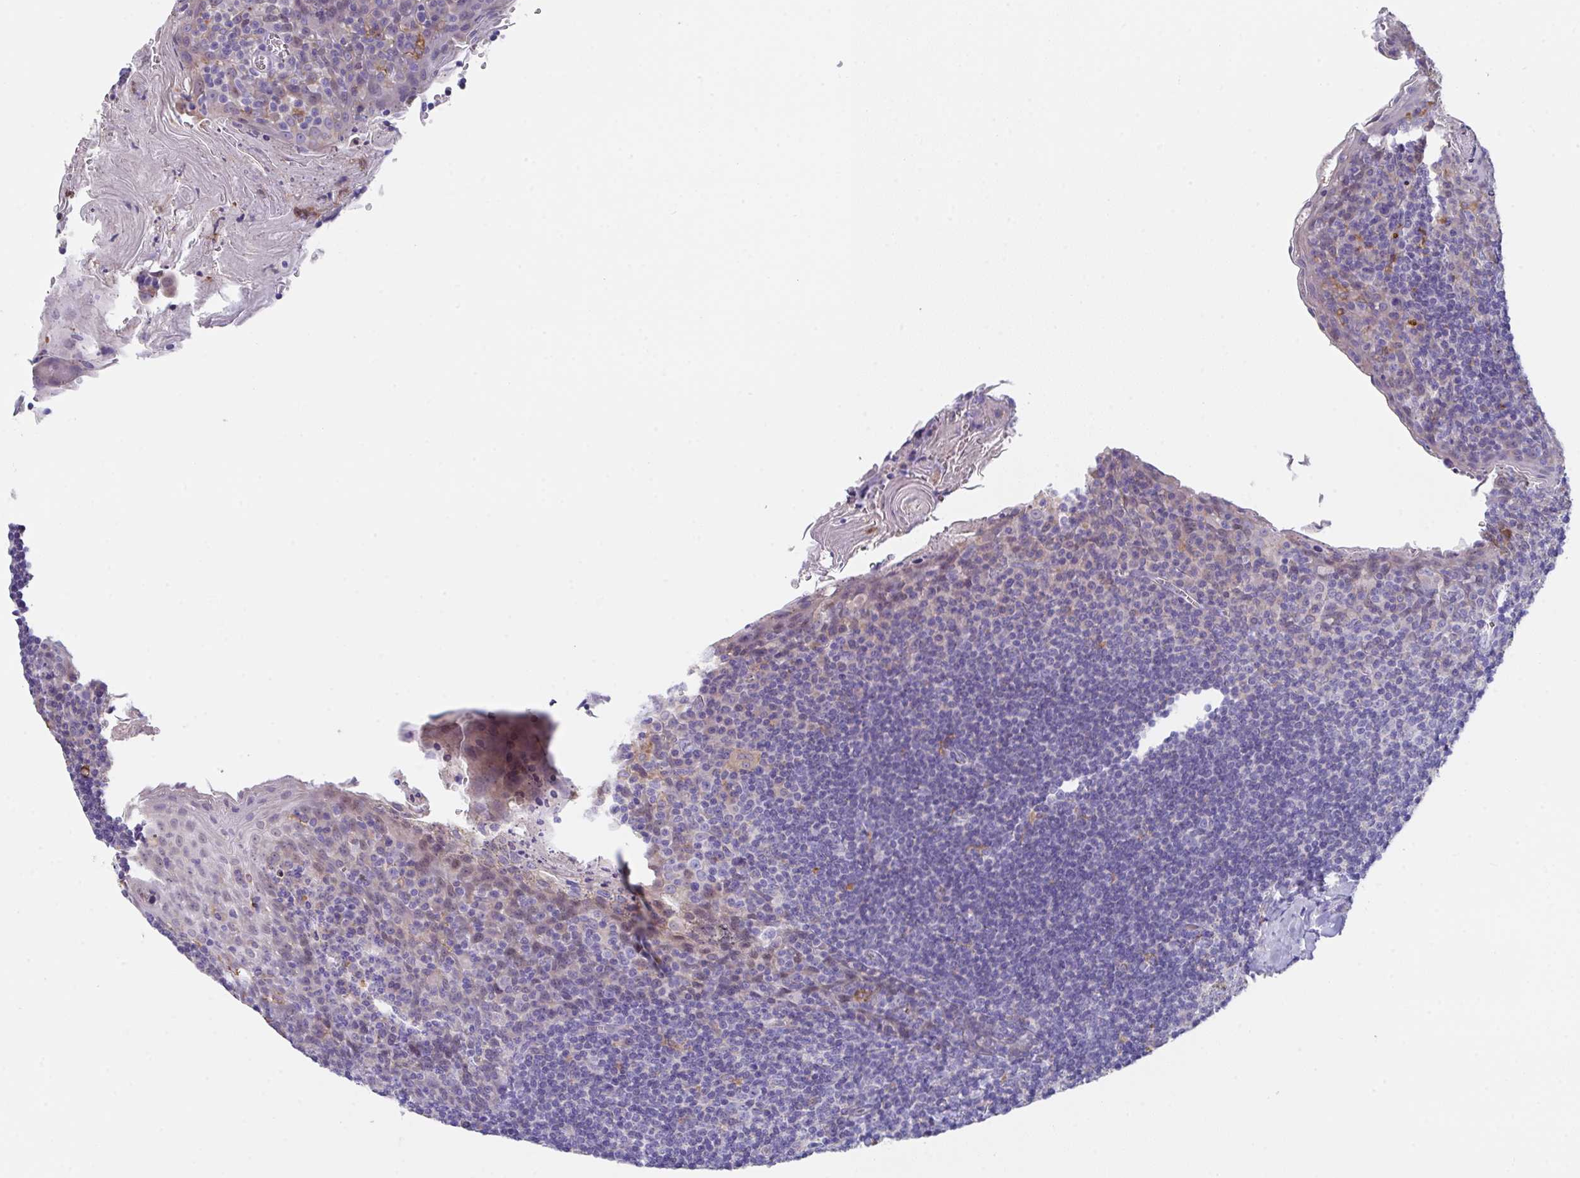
{"staining": {"intensity": "weak", "quantity": "<25%", "location": "cytoplasmic/membranous"}, "tissue": "tonsil", "cell_type": "Germinal center cells", "image_type": "normal", "snomed": [{"axis": "morphology", "description": "Normal tissue, NOS"}, {"axis": "topography", "description": "Tonsil"}], "caption": "This is a micrograph of IHC staining of benign tonsil, which shows no positivity in germinal center cells. (Immunohistochemistry (ihc), brightfield microscopy, high magnification).", "gene": "TFAP2C", "patient": {"sex": "male", "age": 27}}